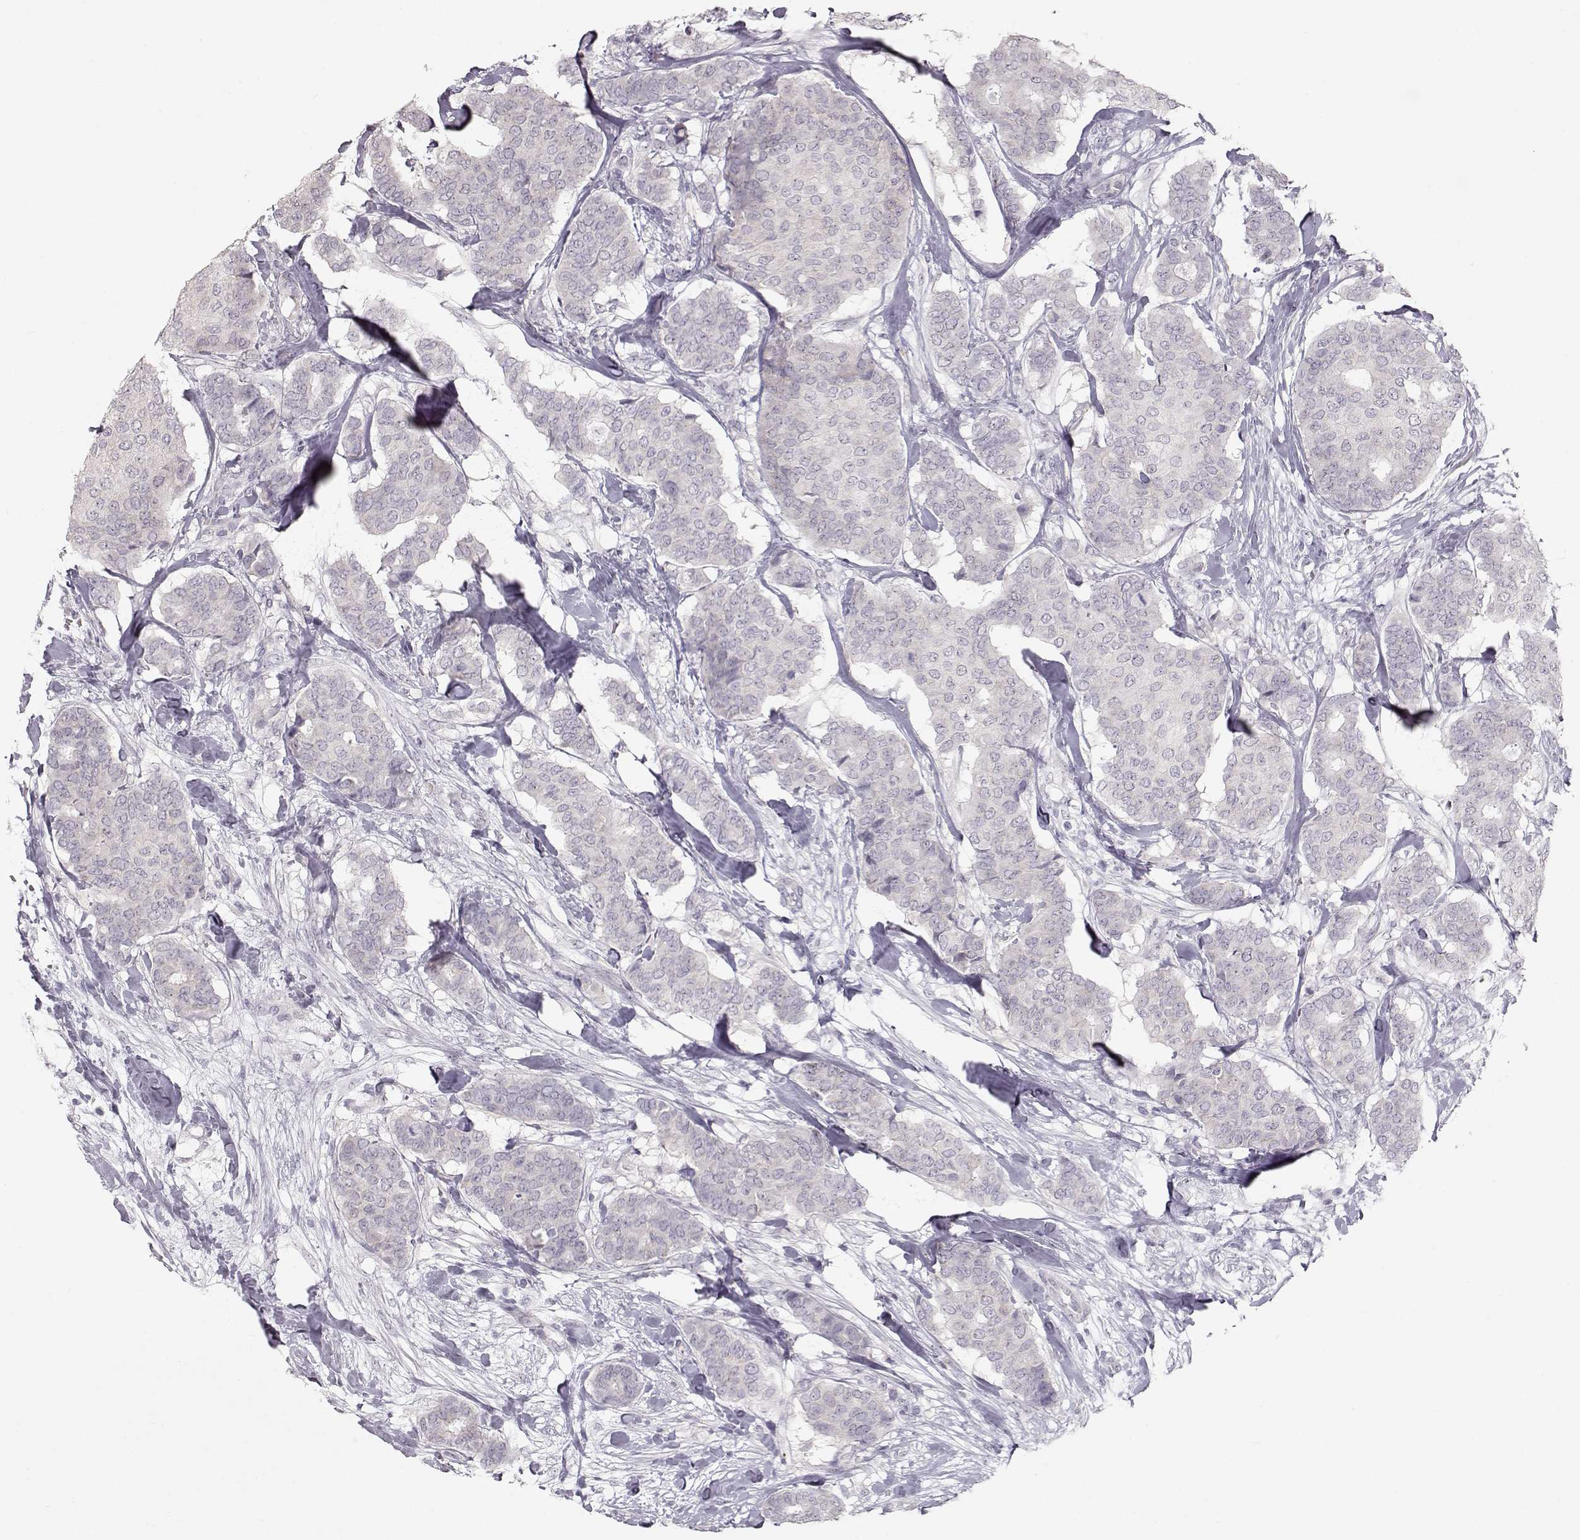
{"staining": {"intensity": "negative", "quantity": "none", "location": "none"}, "tissue": "breast cancer", "cell_type": "Tumor cells", "image_type": "cancer", "snomed": [{"axis": "morphology", "description": "Duct carcinoma"}, {"axis": "topography", "description": "Breast"}], "caption": "This is an IHC photomicrograph of human breast cancer (invasive ductal carcinoma). There is no positivity in tumor cells.", "gene": "FAM205A", "patient": {"sex": "female", "age": 75}}